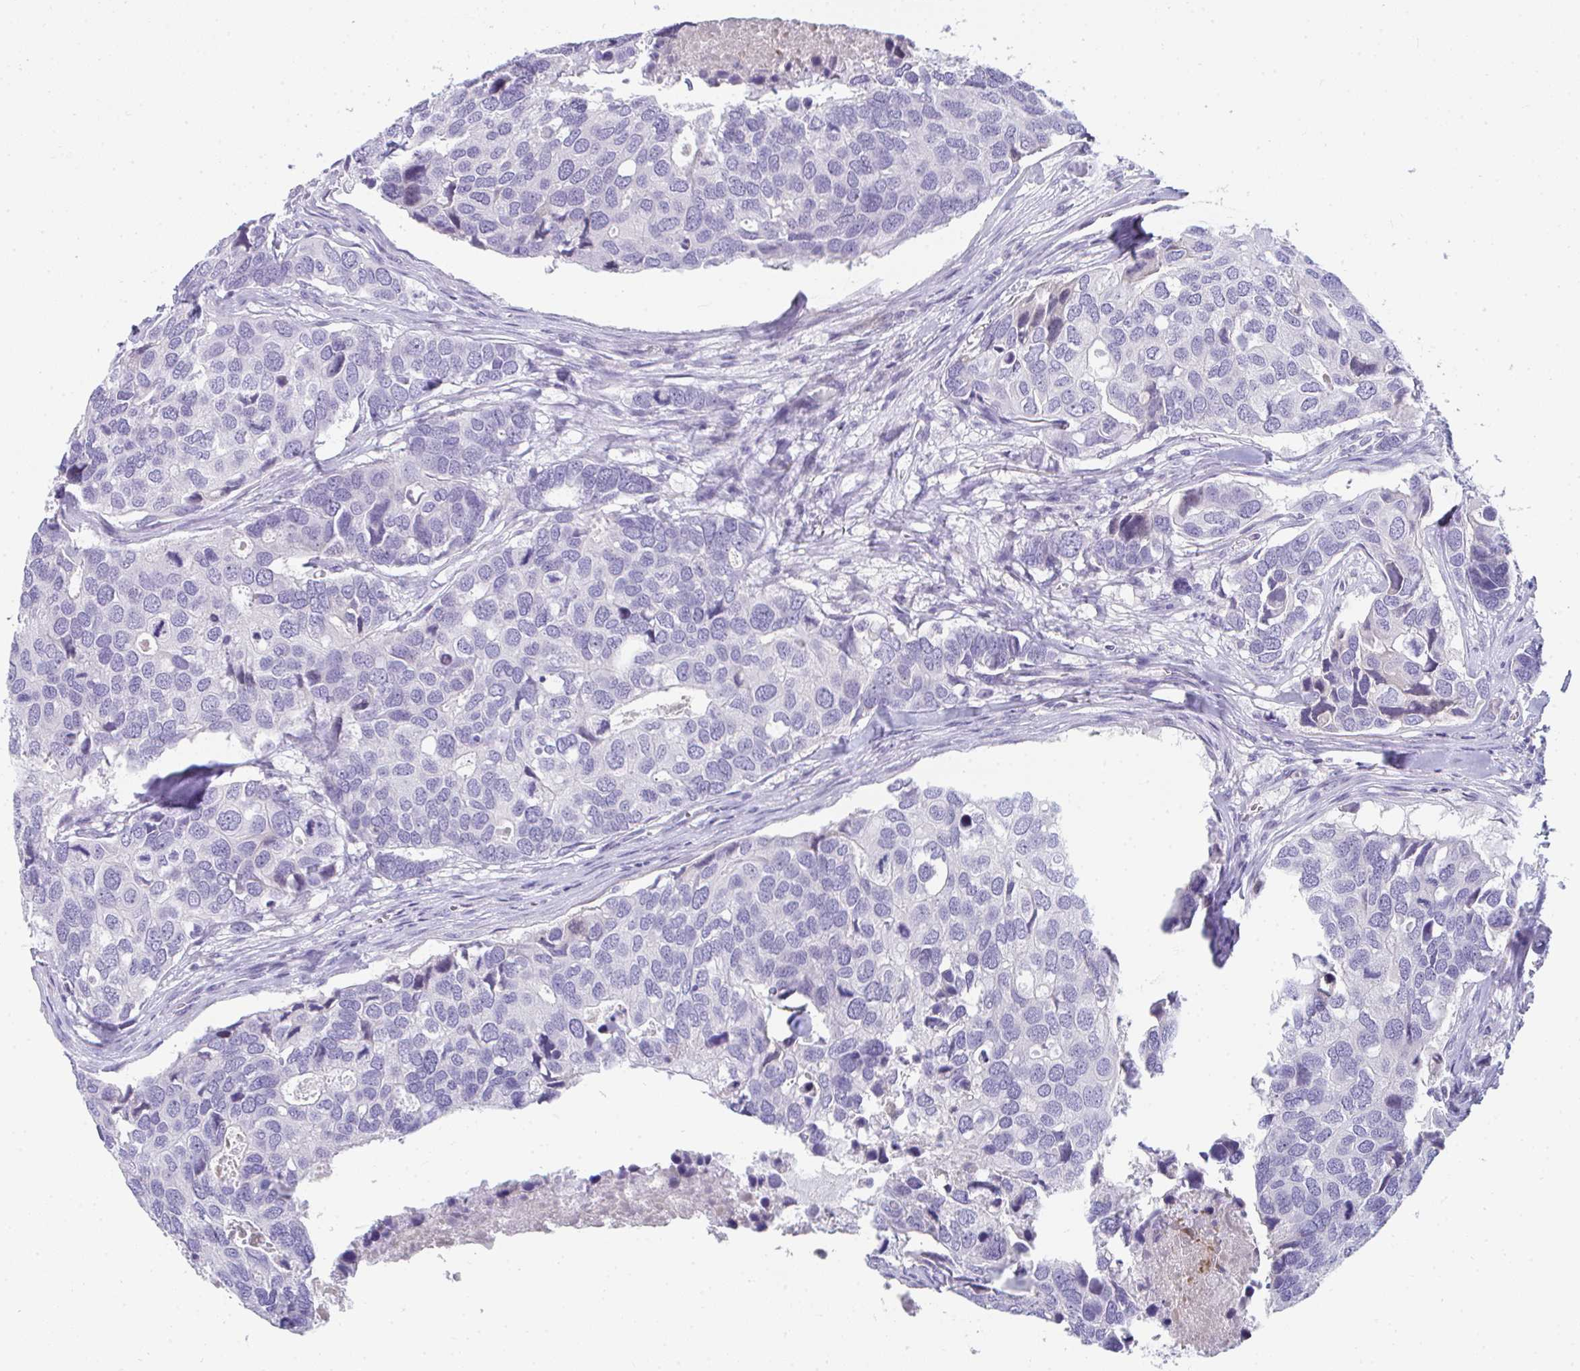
{"staining": {"intensity": "negative", "quantity": "none", "location": "none"}, "tissue": "breast cancer", "cell_type": "Tumor cells", "image_type": "cancer", "snomed": [{"axis": "morphology", "description": "Duct carcinoma"}, {"axis": "topography", "description": "Breast"}], "caption": "Infiltrating ductal carcinoma (breast) was stained to show a protein in brown. There is no significant staining in tumor cells.", "gene": "TTC30B", "patient": {"sex": "female", "age": 83}}